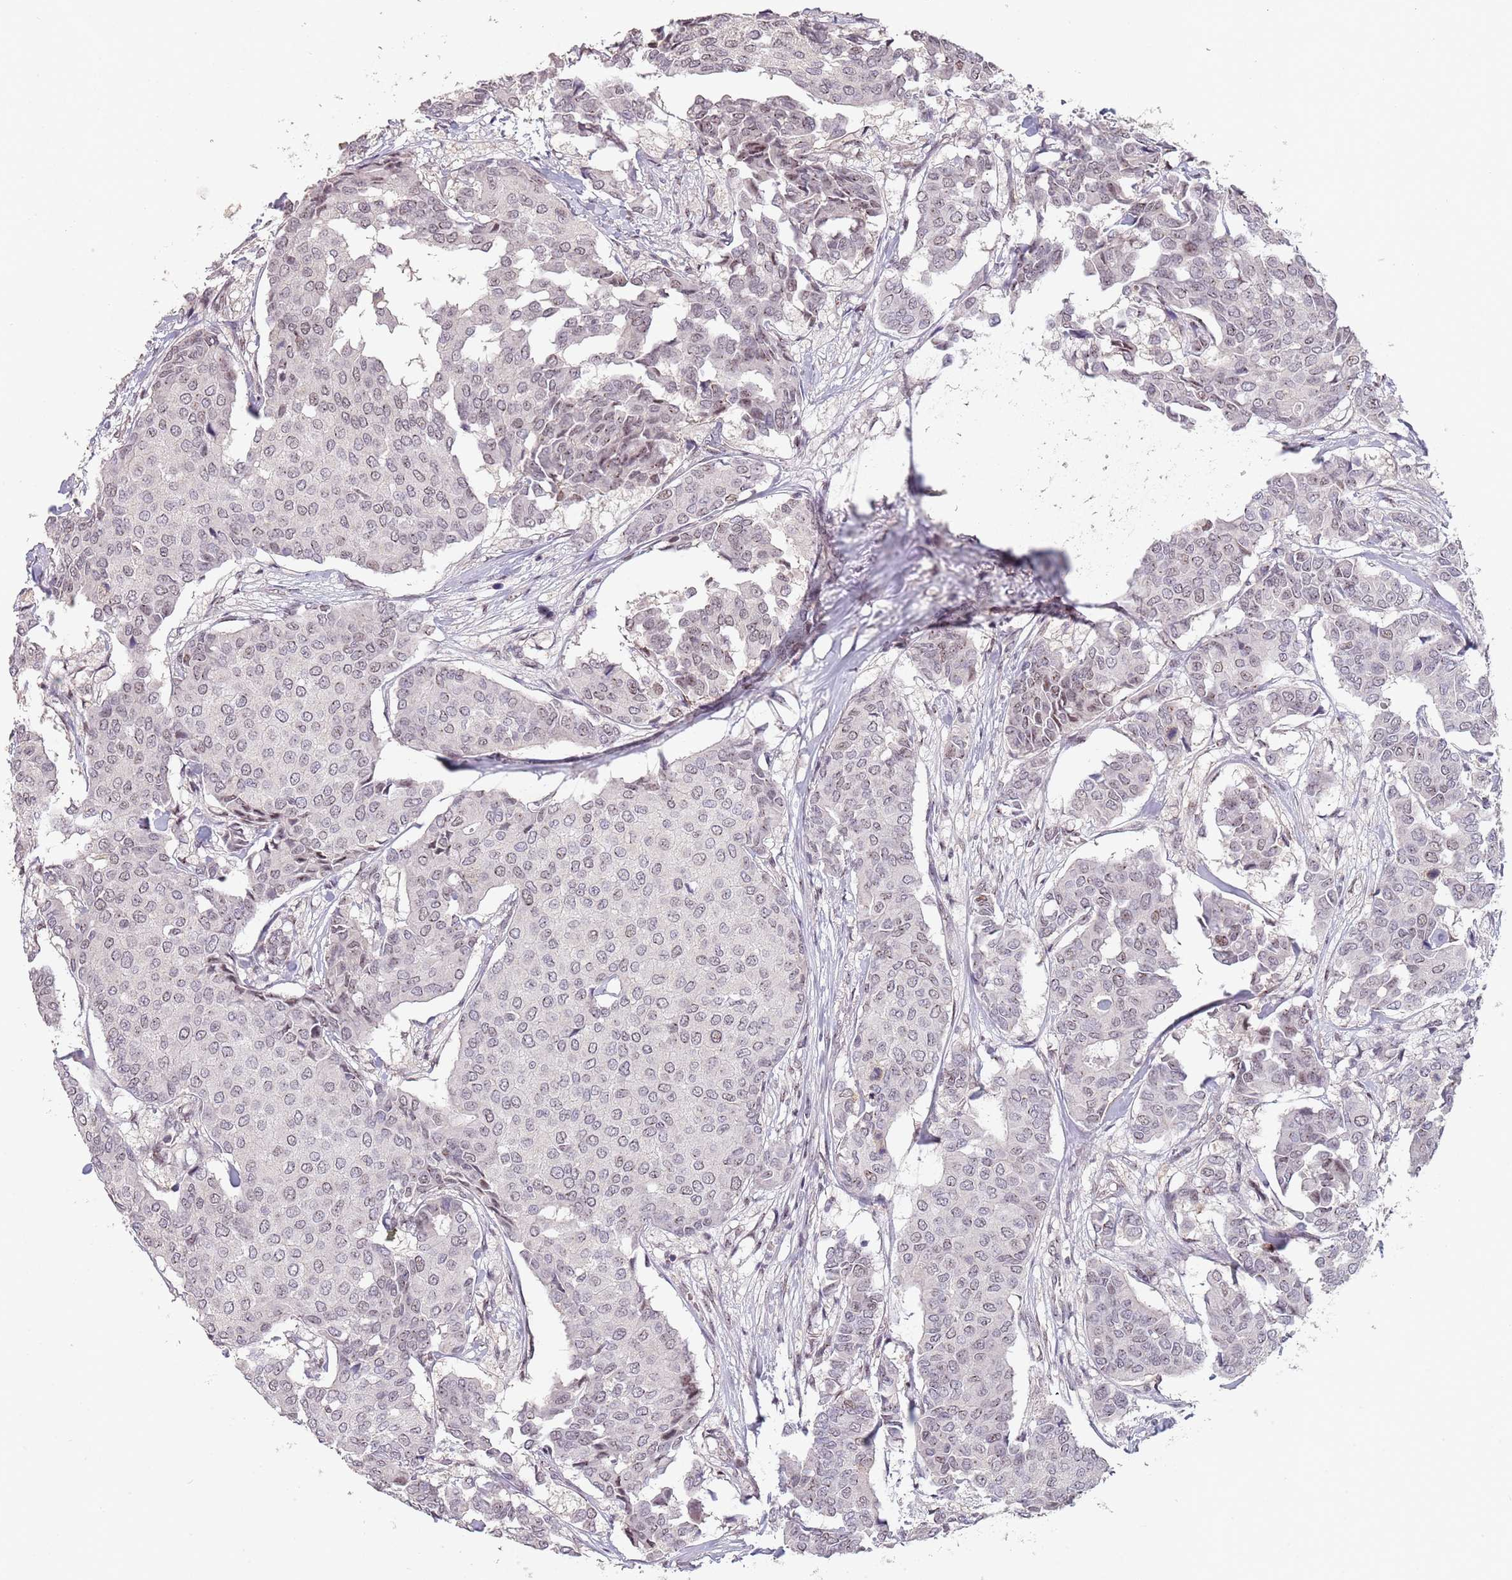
{"staining": {"intensity": "weak", "quantity": "25%-75%", "location": "nuclear"}, "tissue": "breast cancer", "cell_type": "Tumor cells", "image_type": "cancer", "snomed": [{"axis": "morphology", "description": "Duct carcinoma"}, {"axis": "topography", "description": "Breast"}], "caption": "An immunohistochemistry micrograph of neoplastic tissue is shown. Protein staining in brown labels weak nuclear positivity in intraductal carcinoma (breast) within tumor cells.", "gene": "CIZ1", "patient": {"sex": "female", "age": 75}}